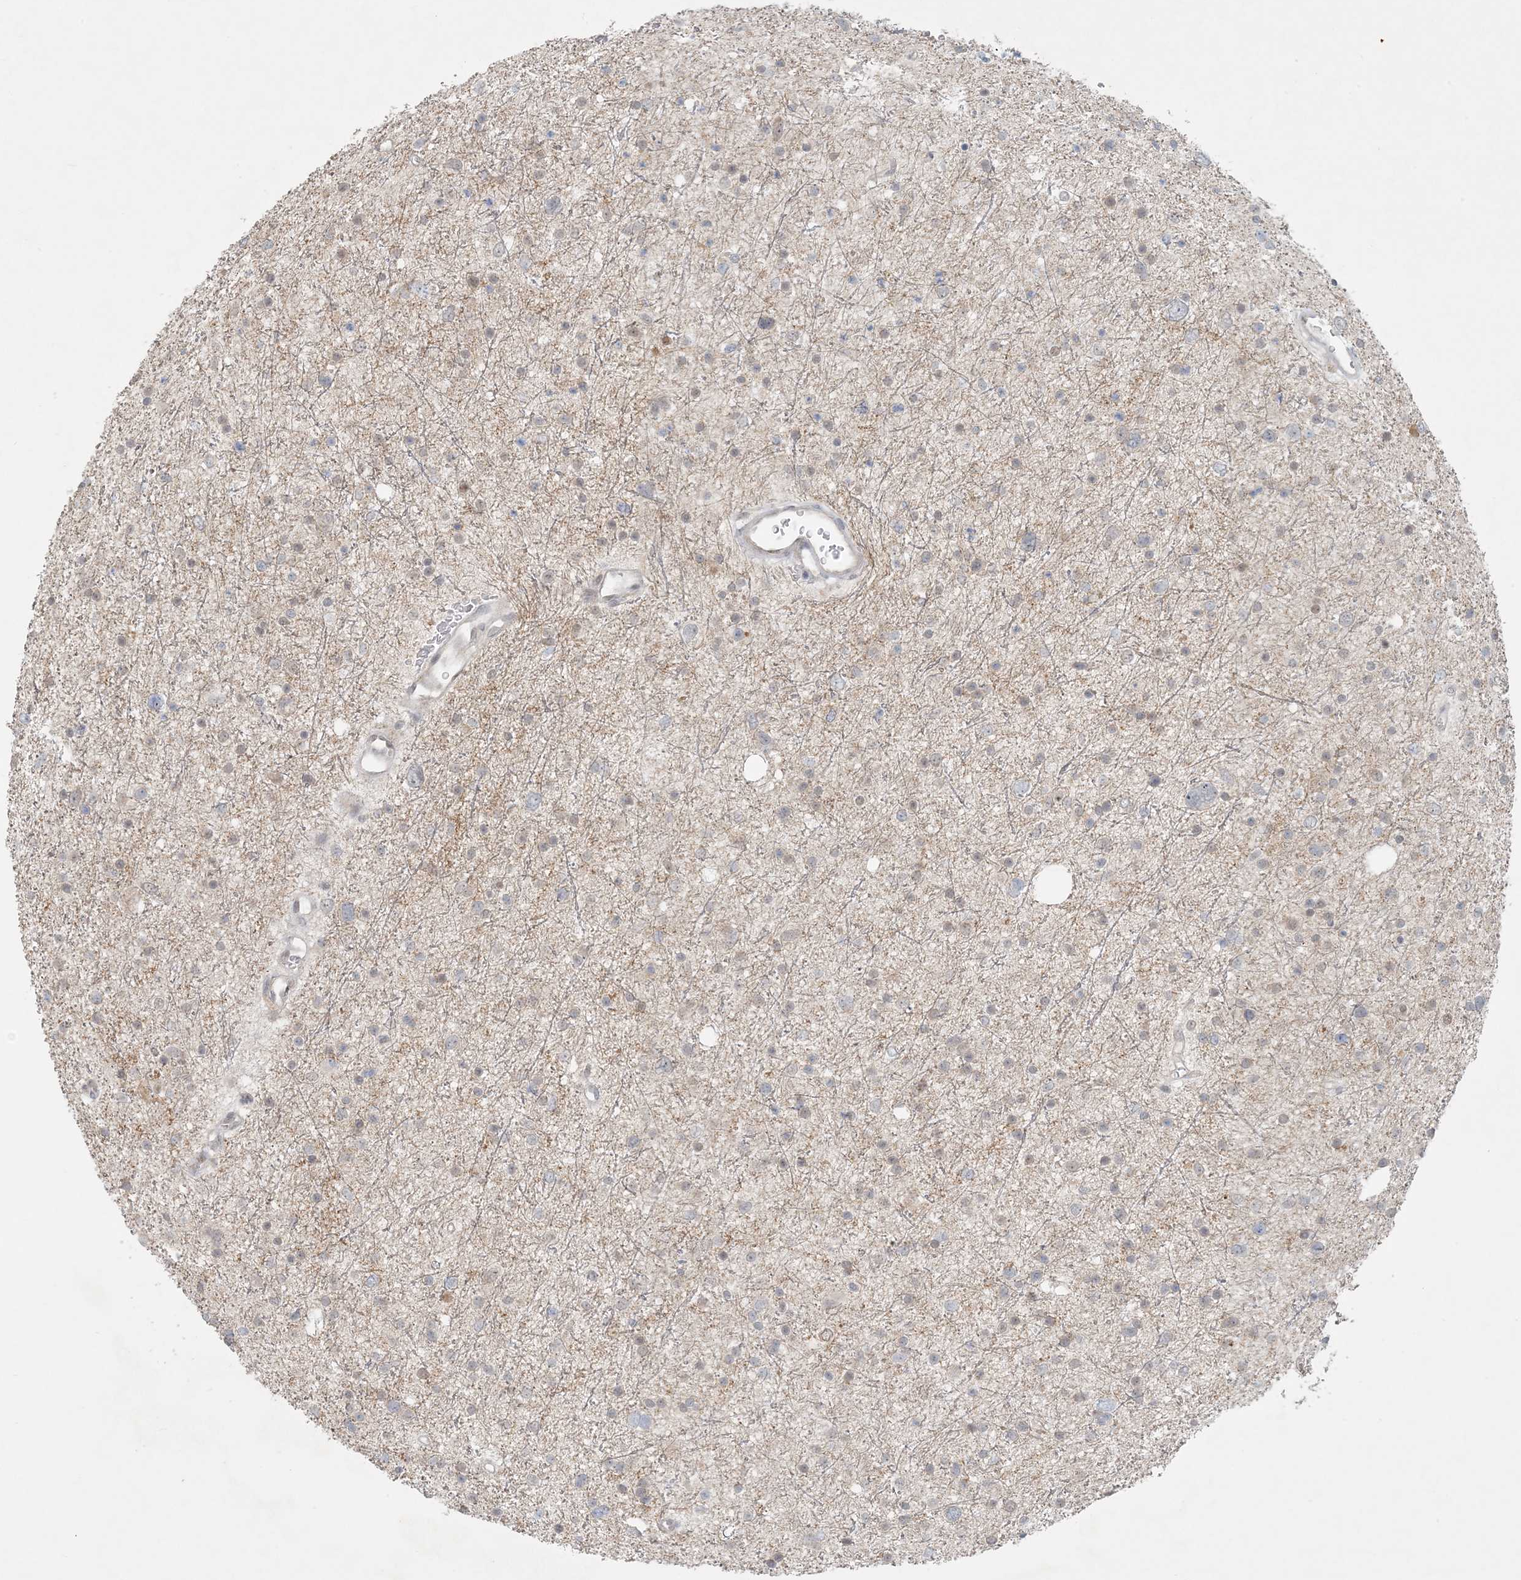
{"staining": {"intensity": "weak", "quantity": "<25%", "location": "cytoplasmic/membranous,nuclear"}, "tissue": "glioma", "cell_type": "Tumor cells", "image_type": "cancer", "snomed": [{"axis": "morphology", "description": "Glioma, malignant, Low grade"}, {"axis": "topography", "description": "Brain"}], "caption": "Histopathology image shows no significant protein positivity in tumor cells of malignant low-grade glioma.", "gene": "OBI1", "patient": {"sex": "female", "age": 37}}